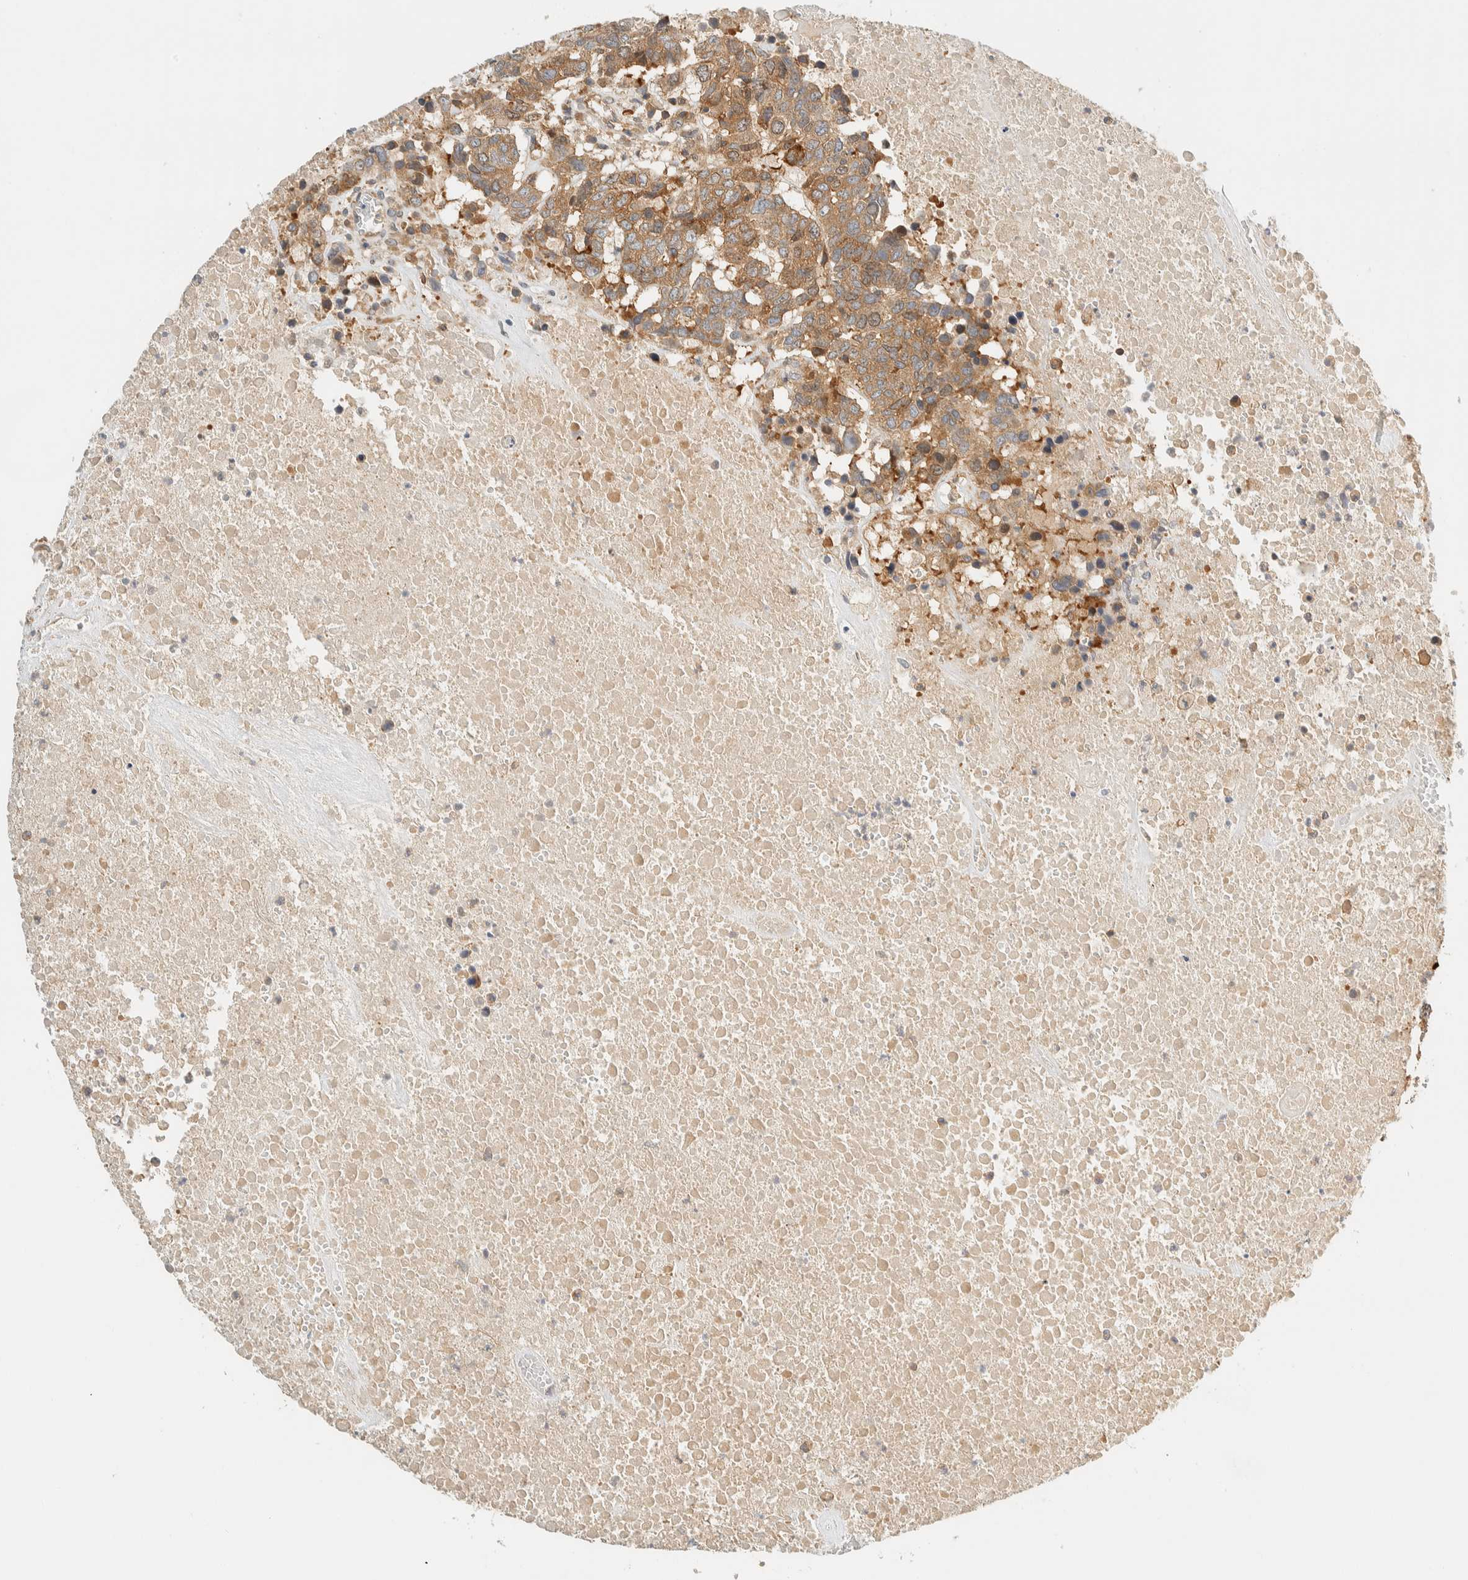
{"staining": {"intensity": "moderate", "quantity": ">75%", "location": "cytoplasmic/membranous"}, "tissue": "head and neck cancer", "cell_type": "Tumor cells", "image_type": "cancer", "snomed": [{"axis": "morphology", "description": "Squamous cell carcinoma, NOS"}, {"axis": "topography", "description": "Head-Neck"}], "caption": "Human head and neck cancer (squamous cell carcinoma) stained with a brown dye shows moderate cytoplasmic/membranous positive expression in approximately >75% of tumor cells.", "gene": "ARFGEF1", "patient": {"sex": "male", "age": 66}}